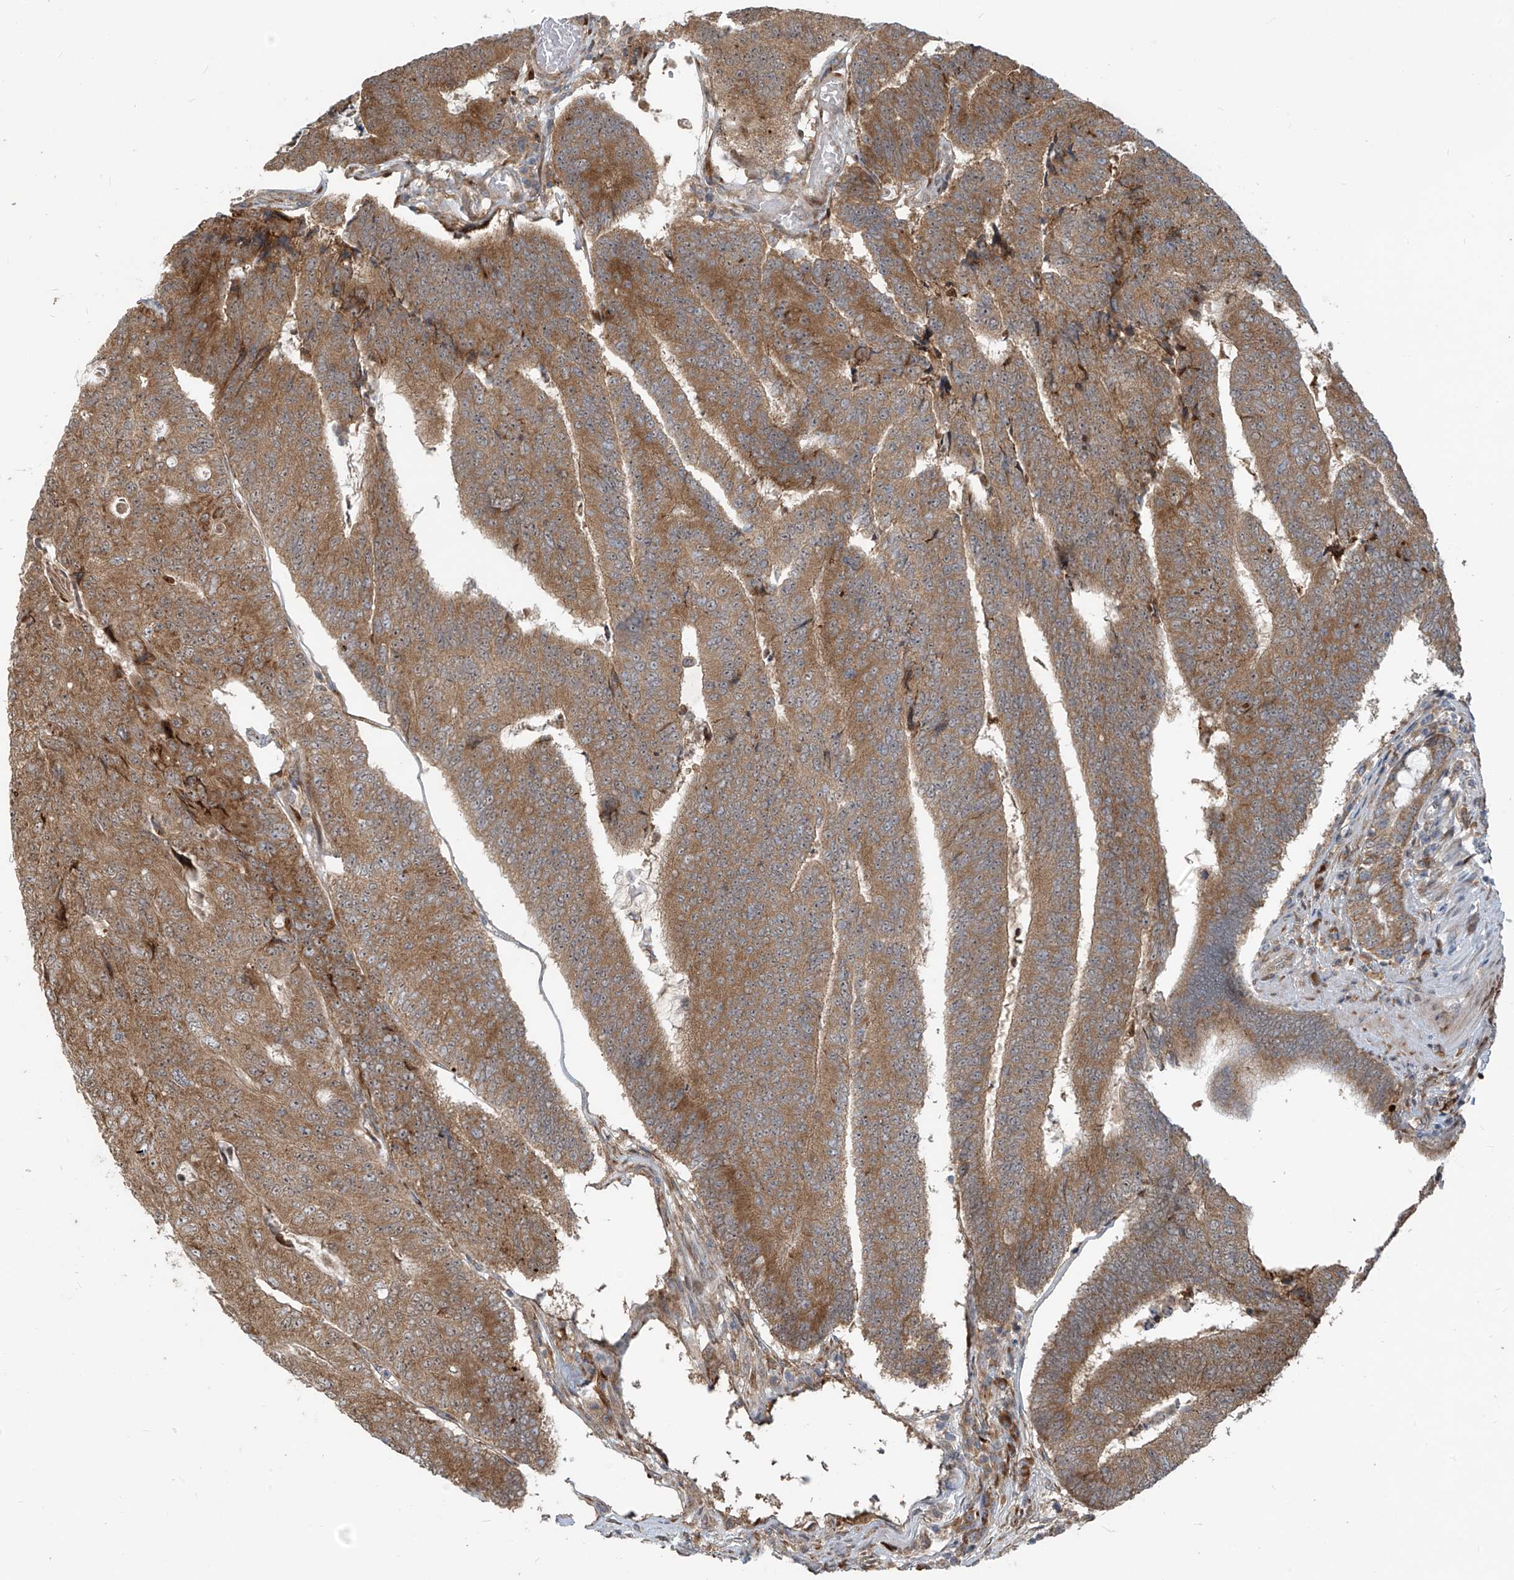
{"staining": {"intensity": "moderate", "quantity": ">75%", "location": "cytoplasmic/membranous"}, "tissue": "colorectal cancer", "cell_type": "Tumor cells", "image_type": "cancer", "snomed": [{"axis": "morphology", "description": "Adenocarcinoma, NOS"}, {"axis": "topography", "description": "Colon"}], "caption": "The immunohistochemical stain highlights moderate cytoplasmic/membranous expression in tumor cells of colorectal cancer tissue. The staining is performed using DAB brown chromogen to label protein expression. The nuclei are counter-stained blue using hematoxylin.", "gene": "KATNIP", "patient": {"sex": "female", "age": 67}}